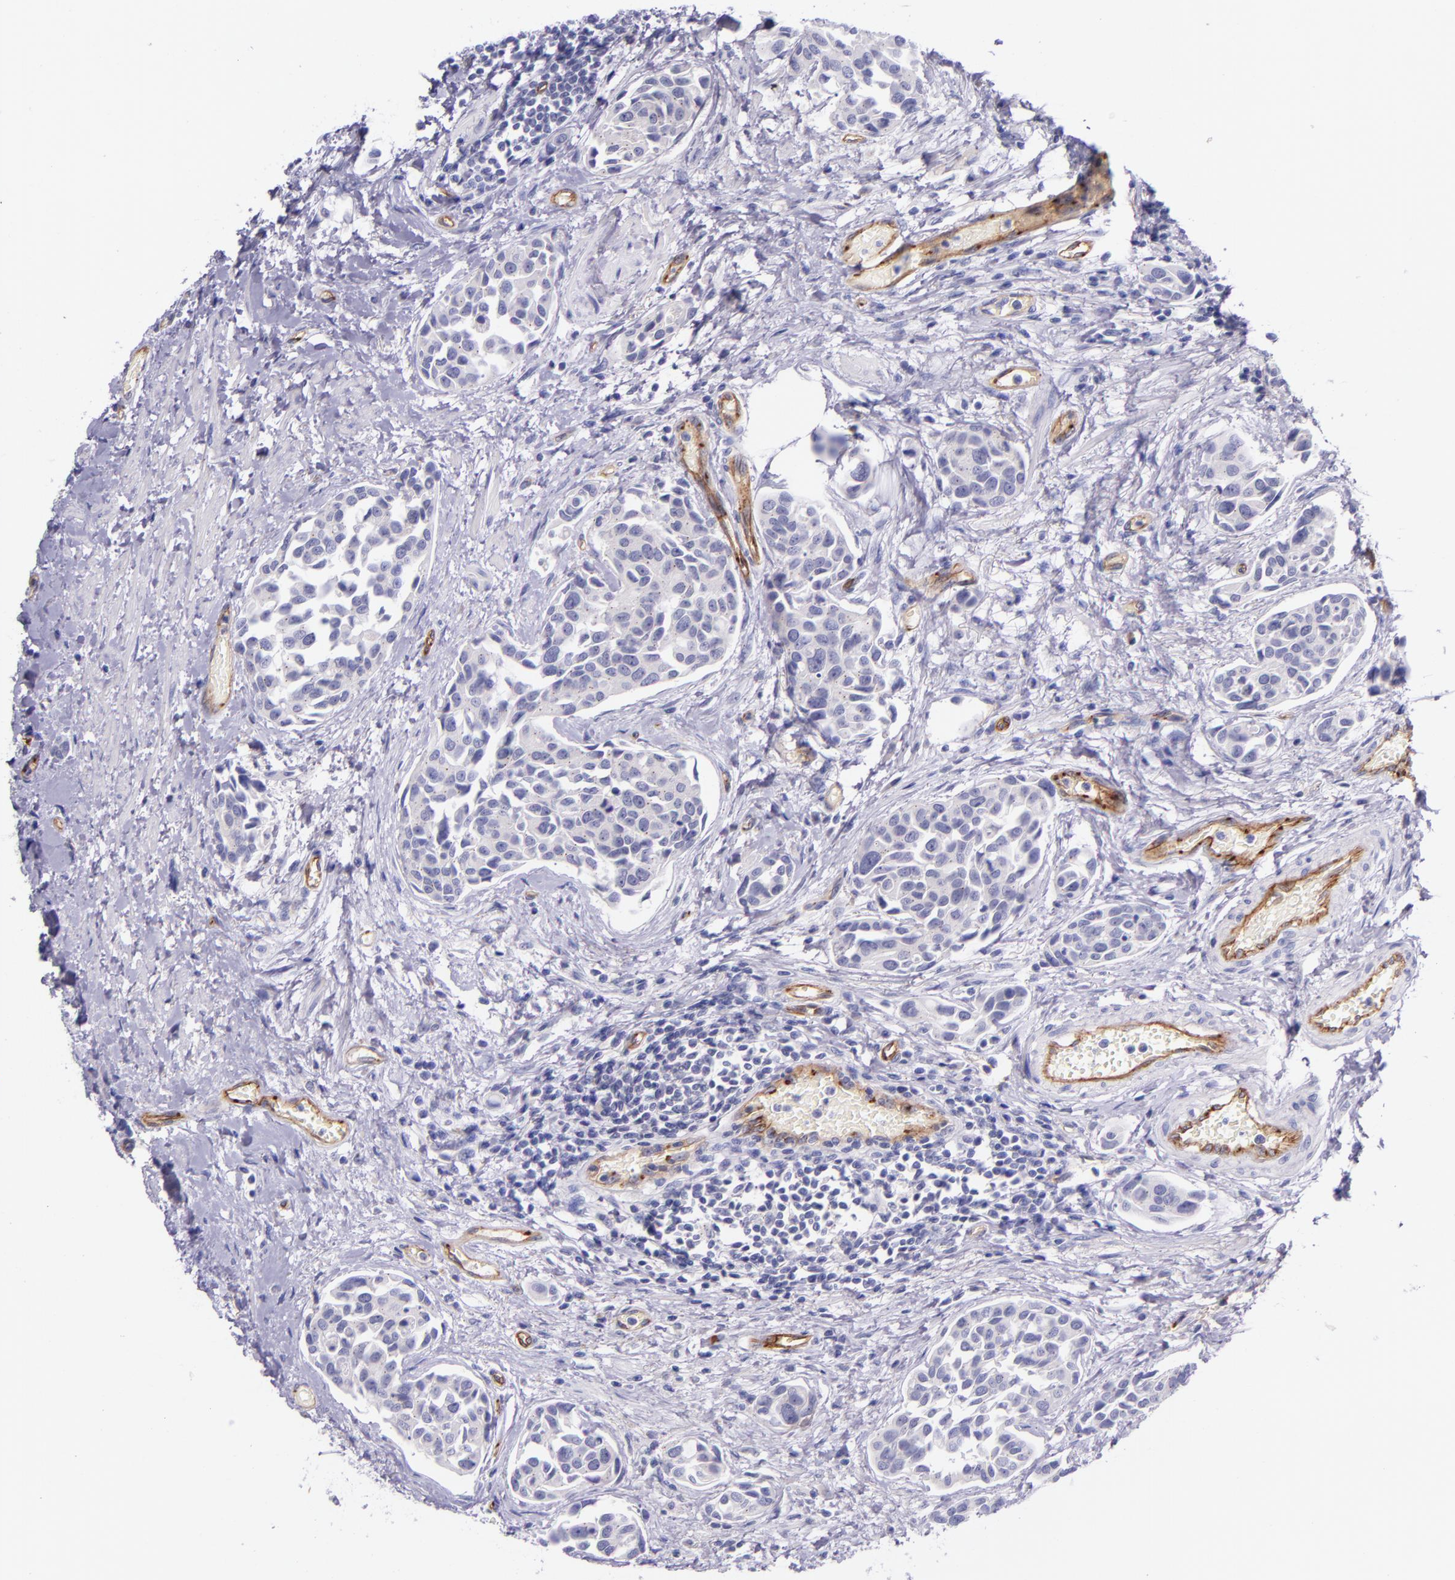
{"staining": {"intensity": "negative", "quantity": "none", "location": "none"}, "tissue": "urothelial cancer", "cell_type": "Tumor cells", "image_type": "cancer", "snomed": [{"axis": "morphology", "description": "Urothelial carcinoma, High grade"}, {"axis": "topography", "description": "Urinary bladder"}], "caption": "Image shows no protein expression in tumor cells of high-grade urothelial carcinoma tissue. (DAB (3,3'-diaminobenzidine) immunohistochemistry, high magnification).", "gene": "NOS3", "patient": {"sex": "male", "age": 78}}